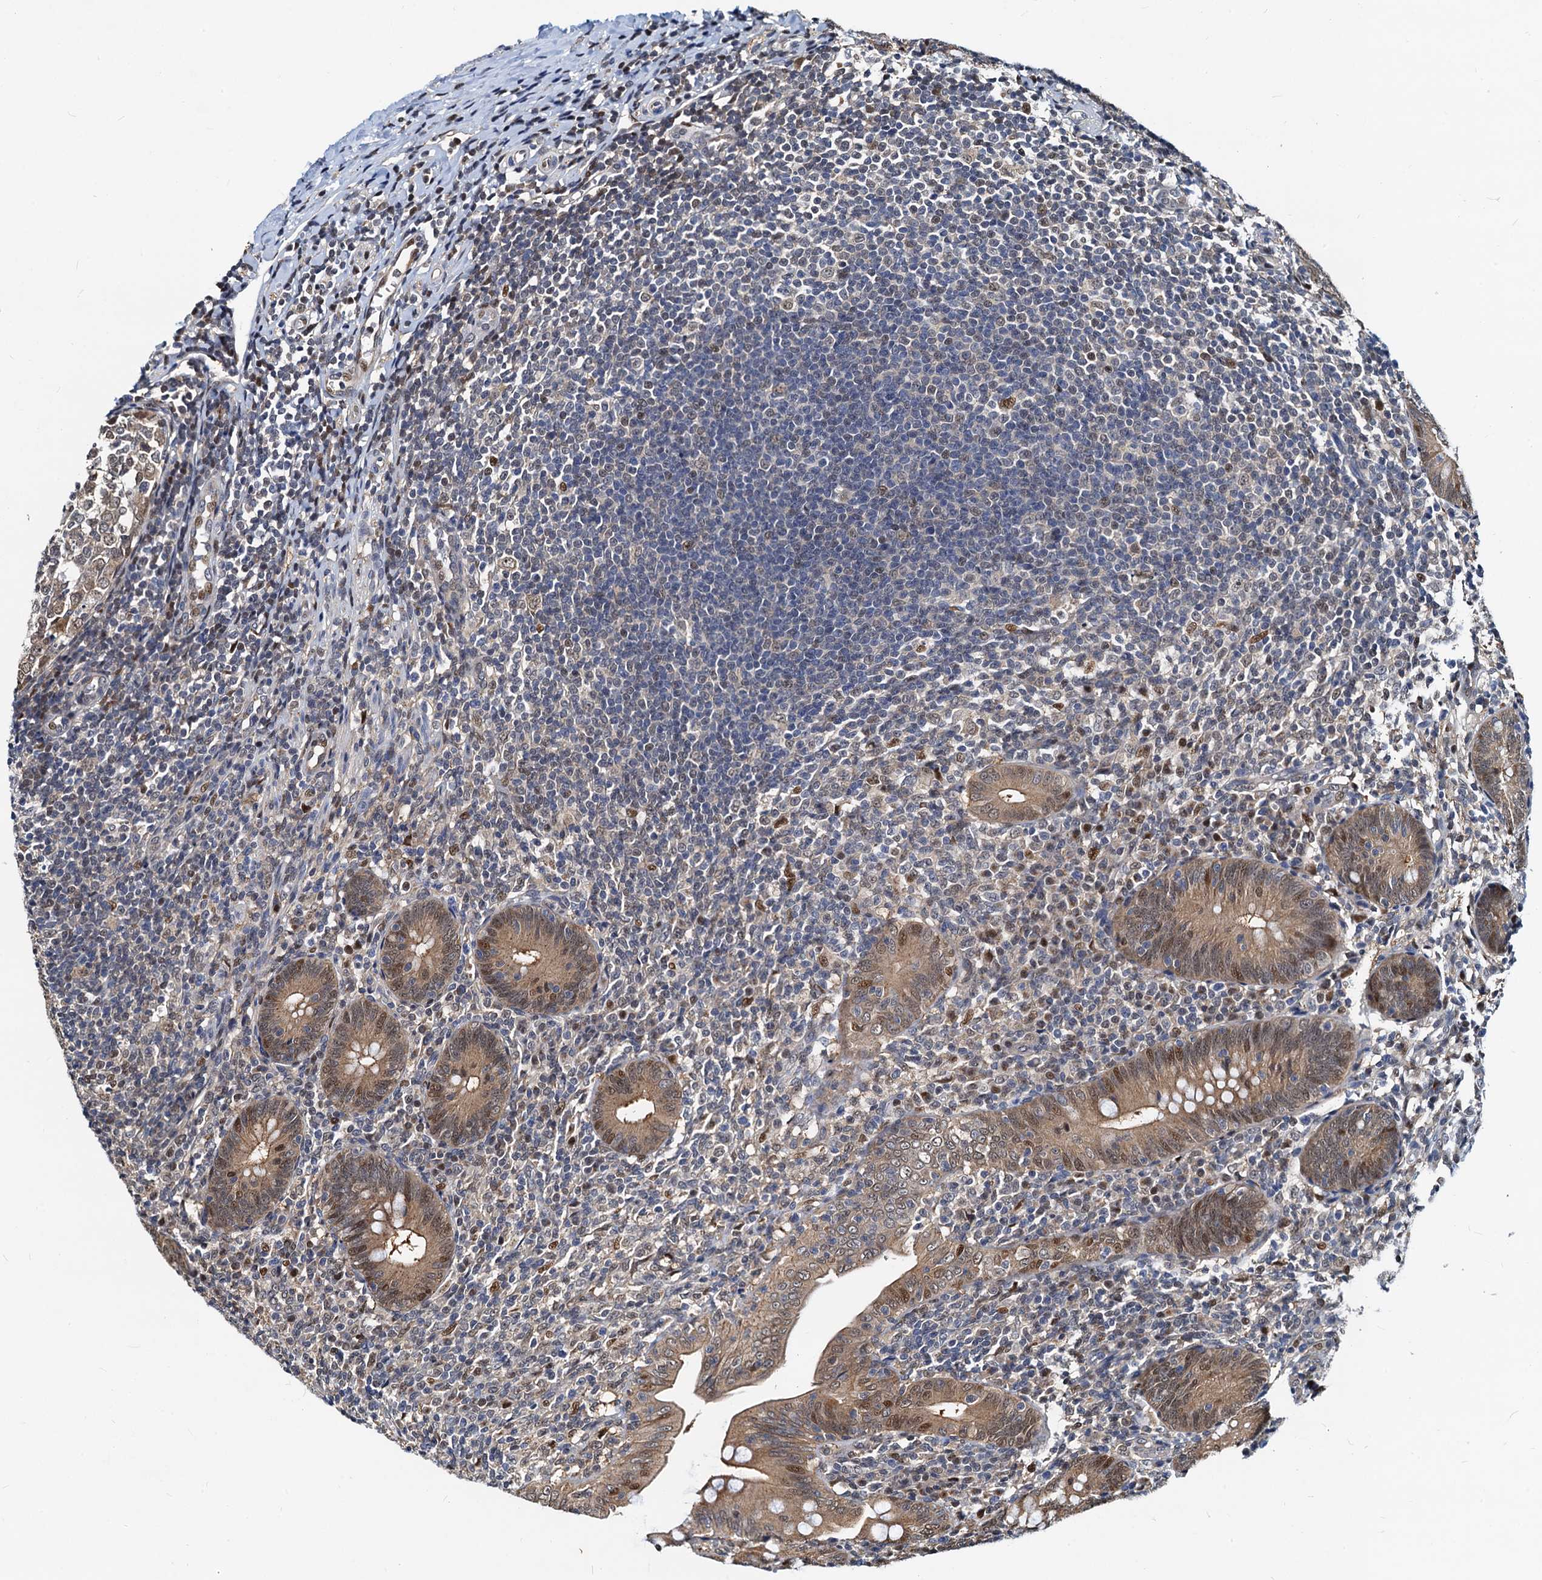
{"staining": {"intensity": "moderate", "quantity": ">75%", "location": "cytoplasmic/membranous,nuclear"}, "tissue": "appendix", "cell_type": "Glandular cells", "image_type": "normal", "snomed": [{"axis": "morphology", "description": "Normal tissue, NOS"}, {"axis": "topography", "description": "Appendix"}], "caption": "The photomicrograph exhibits immunohistochemical staining of unremarkable appendix. There is moderate cytoplasmic/membranous,nuclear positivity is present in about >75% of glandular cells. (DAB (3,3'-diaminobenzidine) IHC with brightfield microscopy, high magnification).", "gene": "PTGES3", "patient": {"sex": "male", "age": 14}}